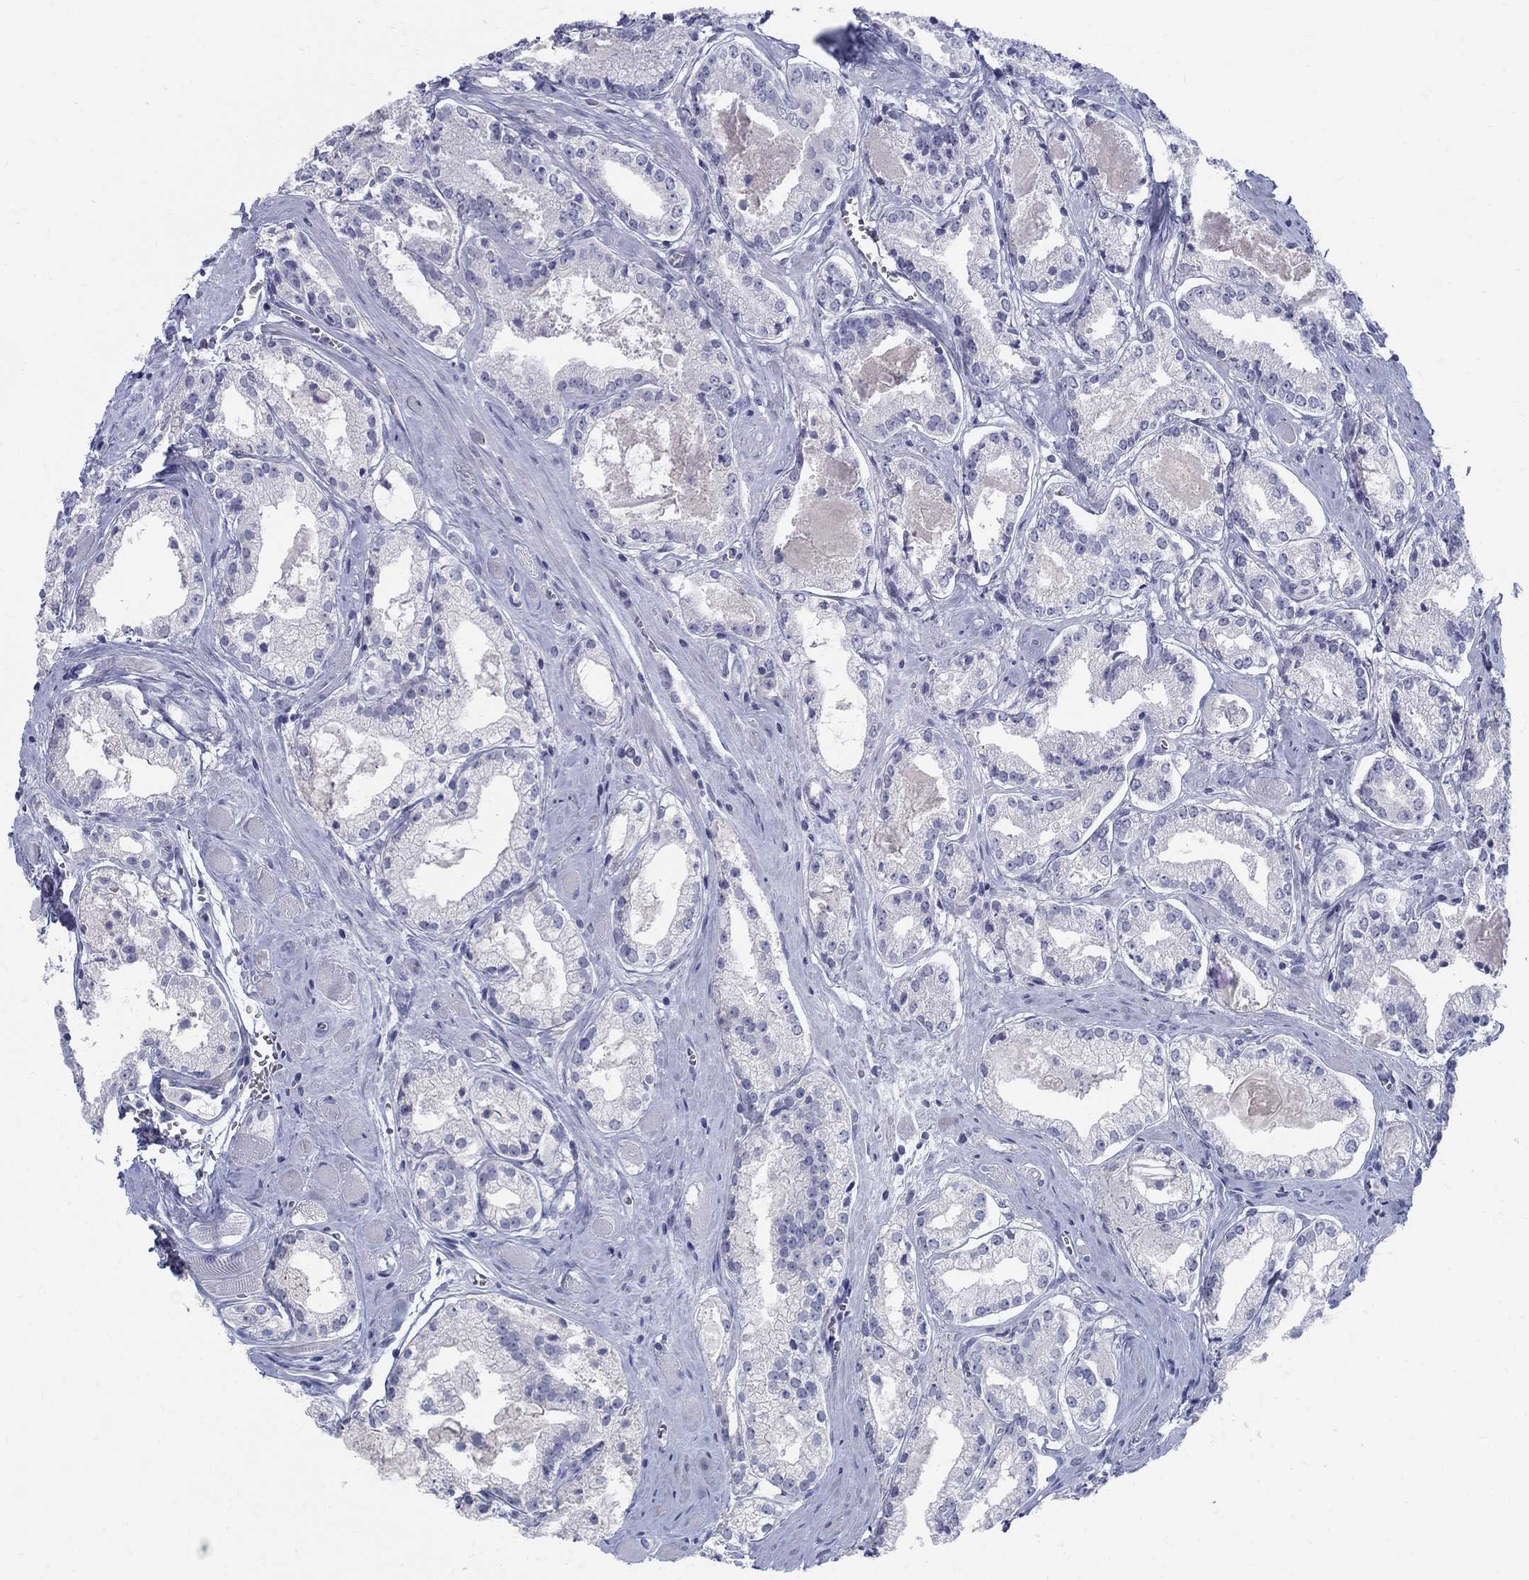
{"staining": {"intensity": "negative", "quantity": "none", "location": "none"}, "tissue": "prostate cancer", "cell_type": "Tumor cells", "image_type": "cancer", "snomed": [{"axis": "morphology", "description": "Adenocarcinoma, NOS"}, {"axis": "topography", "description": "Prostate"}], "caption": "The immunohistochemistry photomicrograph has no significant expression in tumor cells of prostate cancer tissue.", "gene": "MAGEB6", "patient": {"sex": "male", "age": 72}}